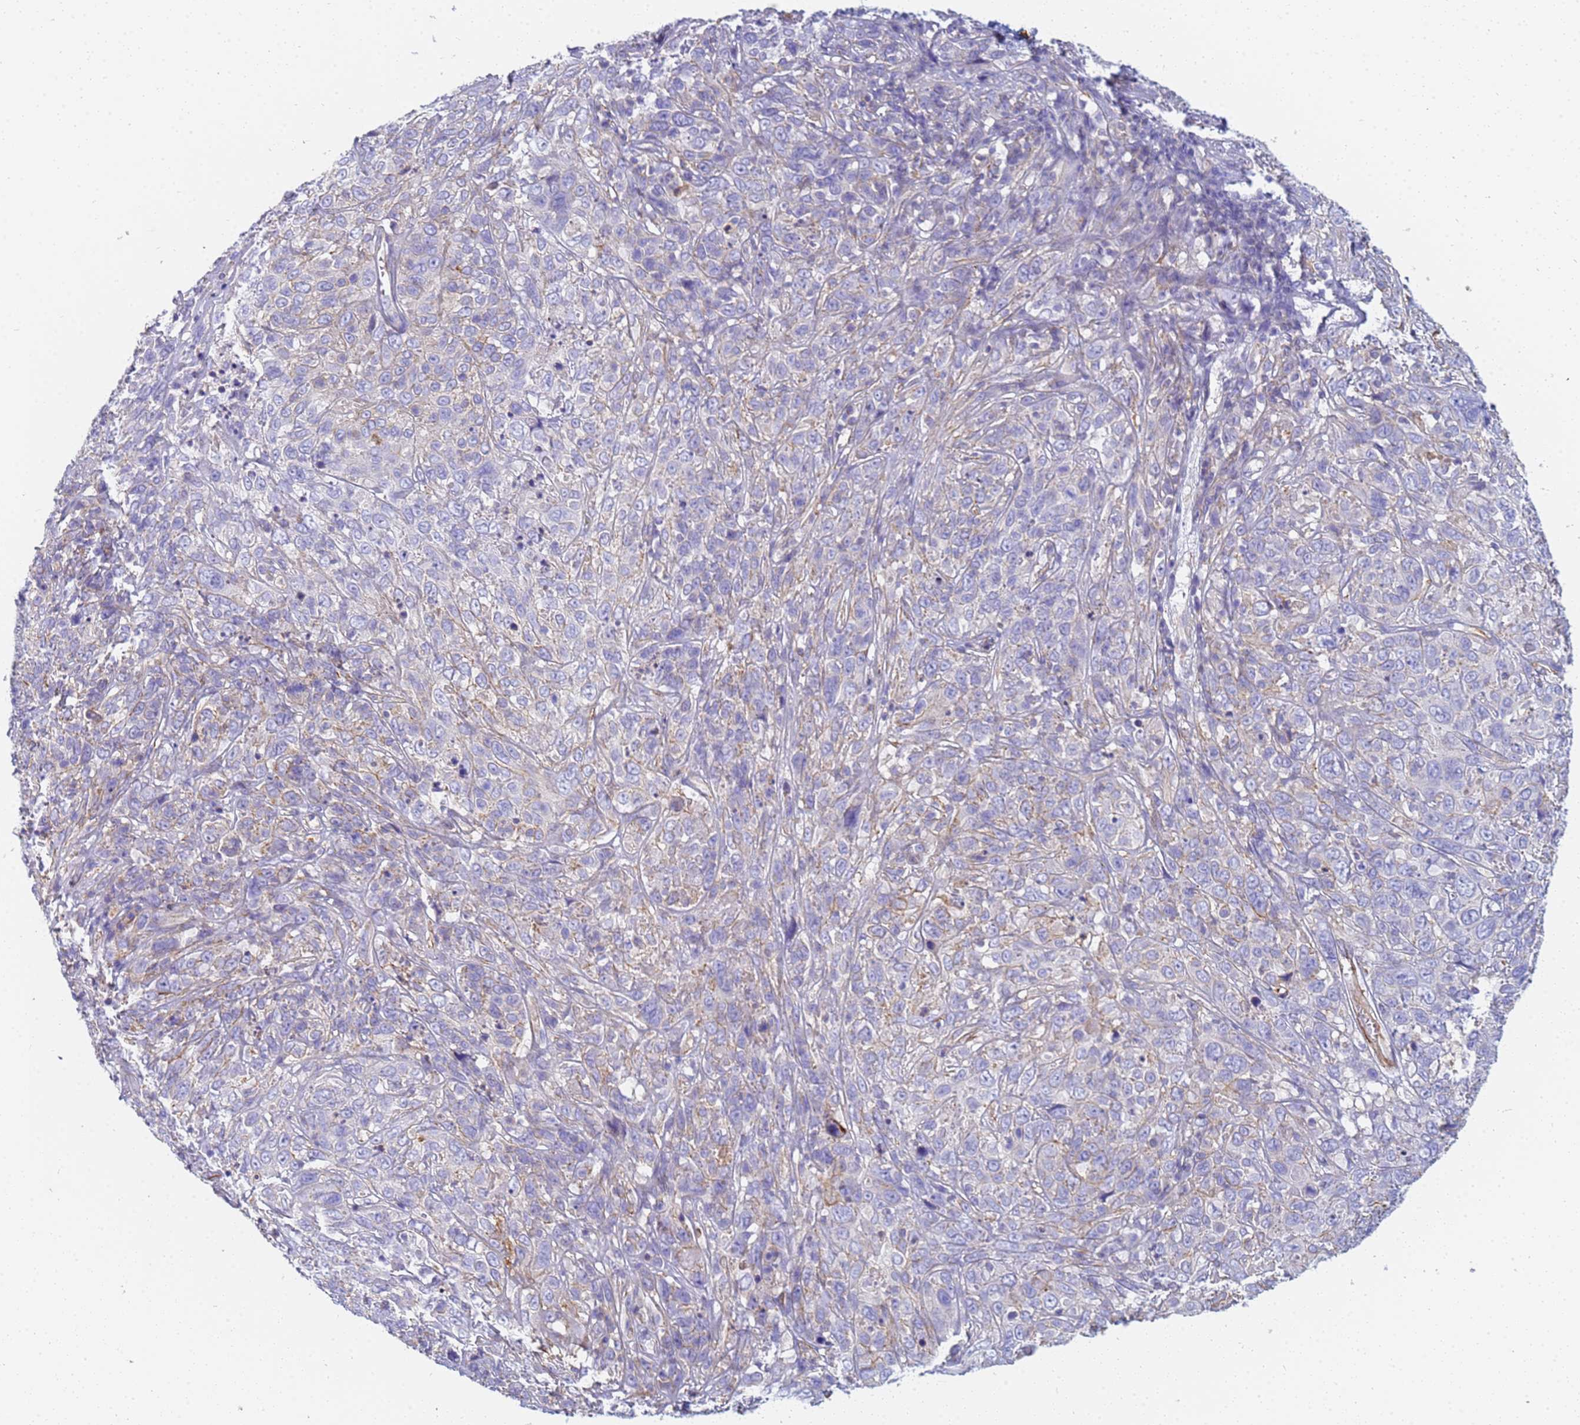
{"staining": {"intensity": "weak", "quantity": "25%-75%", "location": "cytoplasmic/membranous"}, "tissue": "cervical cancer", "cell_type": "Tumor cells", "image_type": "cancer", "snomed": [{"axis": "morphology", "description": "Squamous cell carcinoma, NOS"}, {"axis": "topography", "description": "Cervix"}], "caption": "DAB immunohistochemical staining of cervical cancer (squamous cell carcinoma) demonstrates weak cytoplasmic/membranous protein positivity in about 25%-75% of tumor cells.", "gene": "TPM1", "patient": {"sex": "female", "age": 46}}